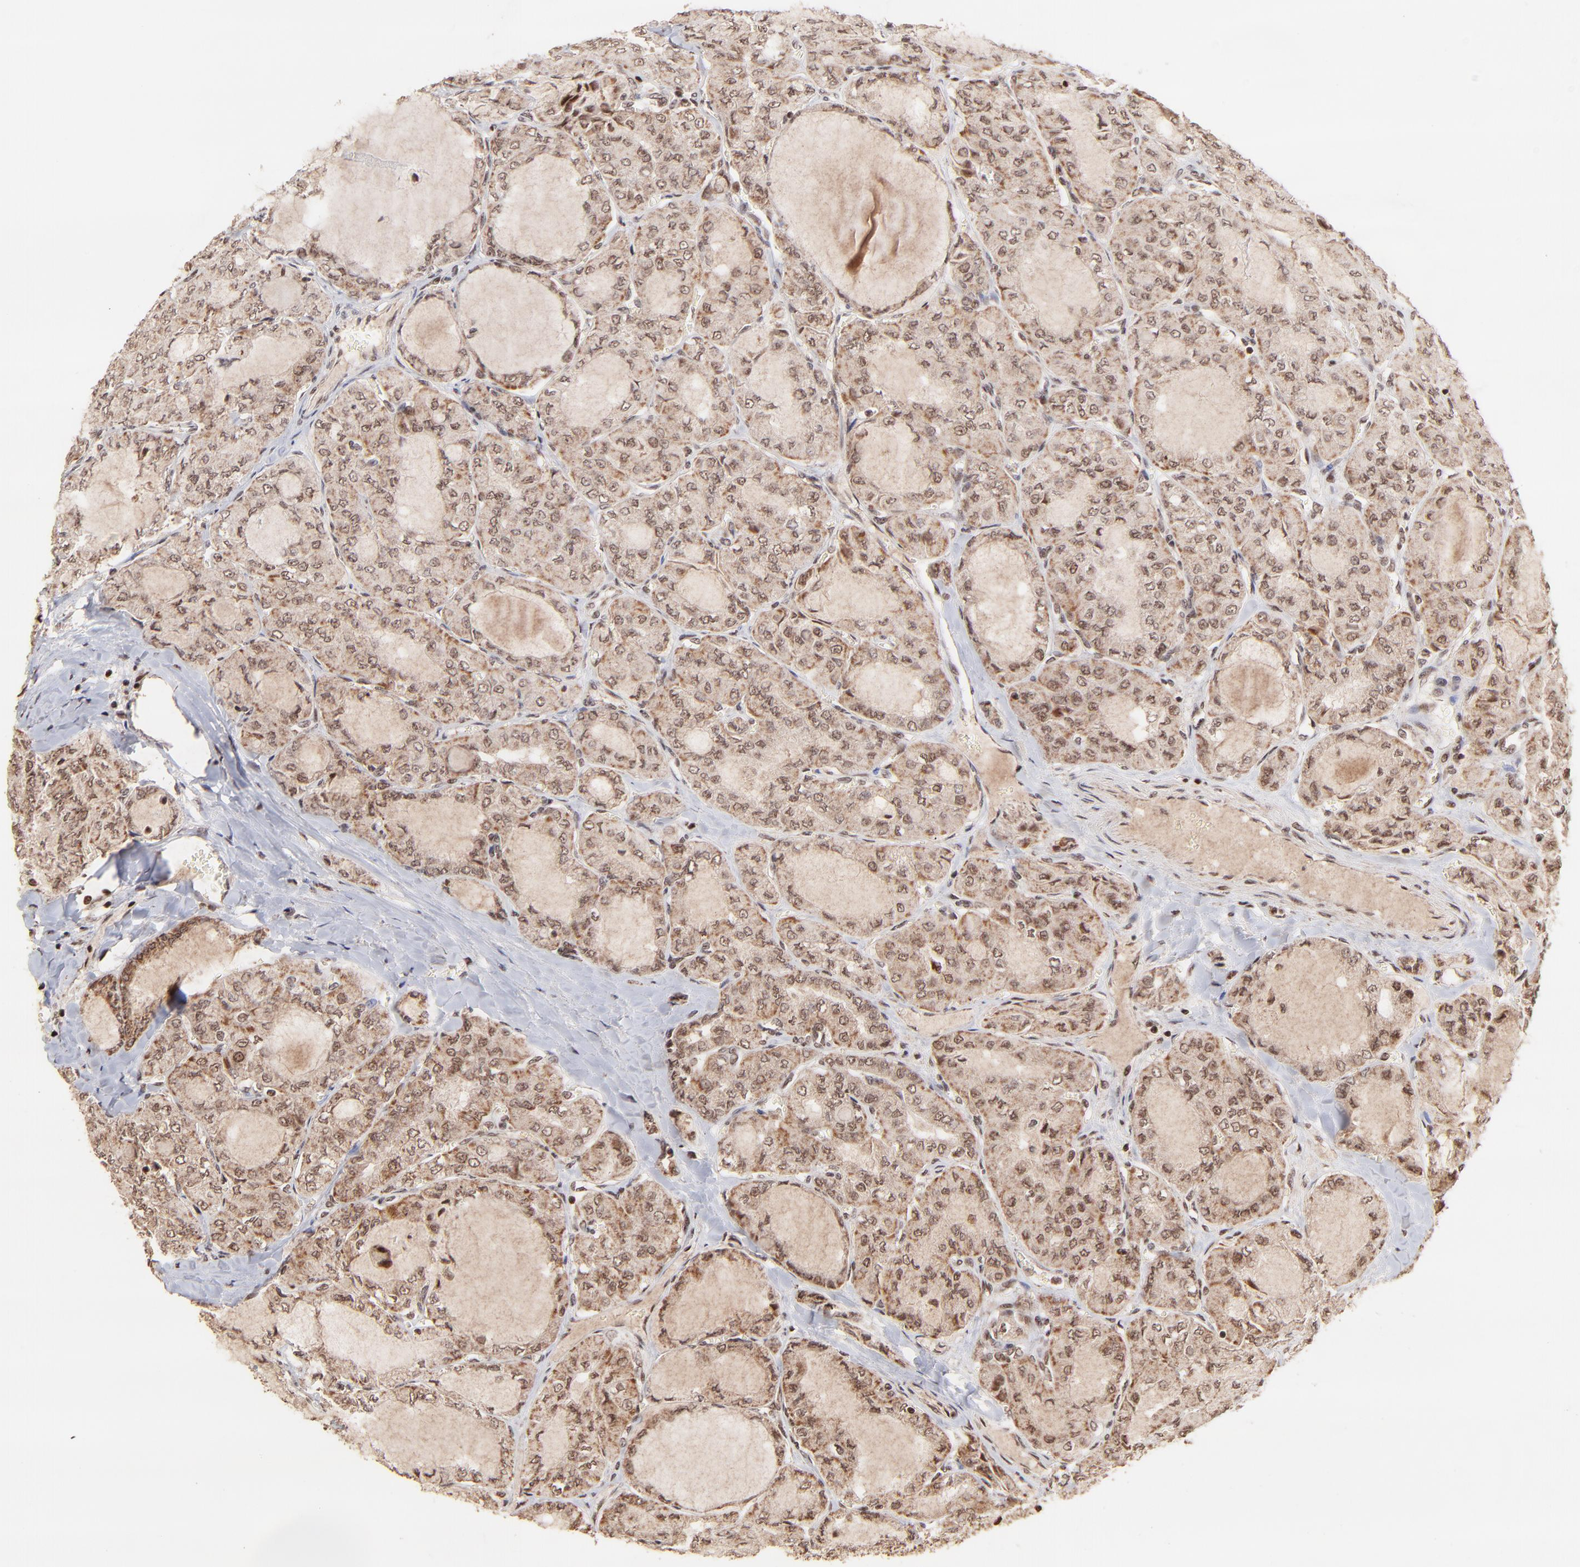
{"staining": {"intensity": "moderate", "quantity": ">75%", "location": "cytoplasmic/membranous"}, "tissue": "thyroid cancer", "cell_type": "Tumor cells", "image_type": "cancer", "snomed": [{"axis": "morphology", "description": "Papillary adenocarcinoma, NOS"}, {"axis": "topography", "description": "Thyroid gland"}], "caption": "Immunohistochemistry histopathology image of neoplastic tissue: thyroid cancer (papillary adenocarcinoma) stained using immunohistochemistry reveals medium levels of moderate protein expression localized specifically in the cytoplasmic/membranous of tumor cells, appearing as a cytoplasmic/membranous brown color.", "gene": "MED15", "patient": {"sex": "male", "age": 20}}